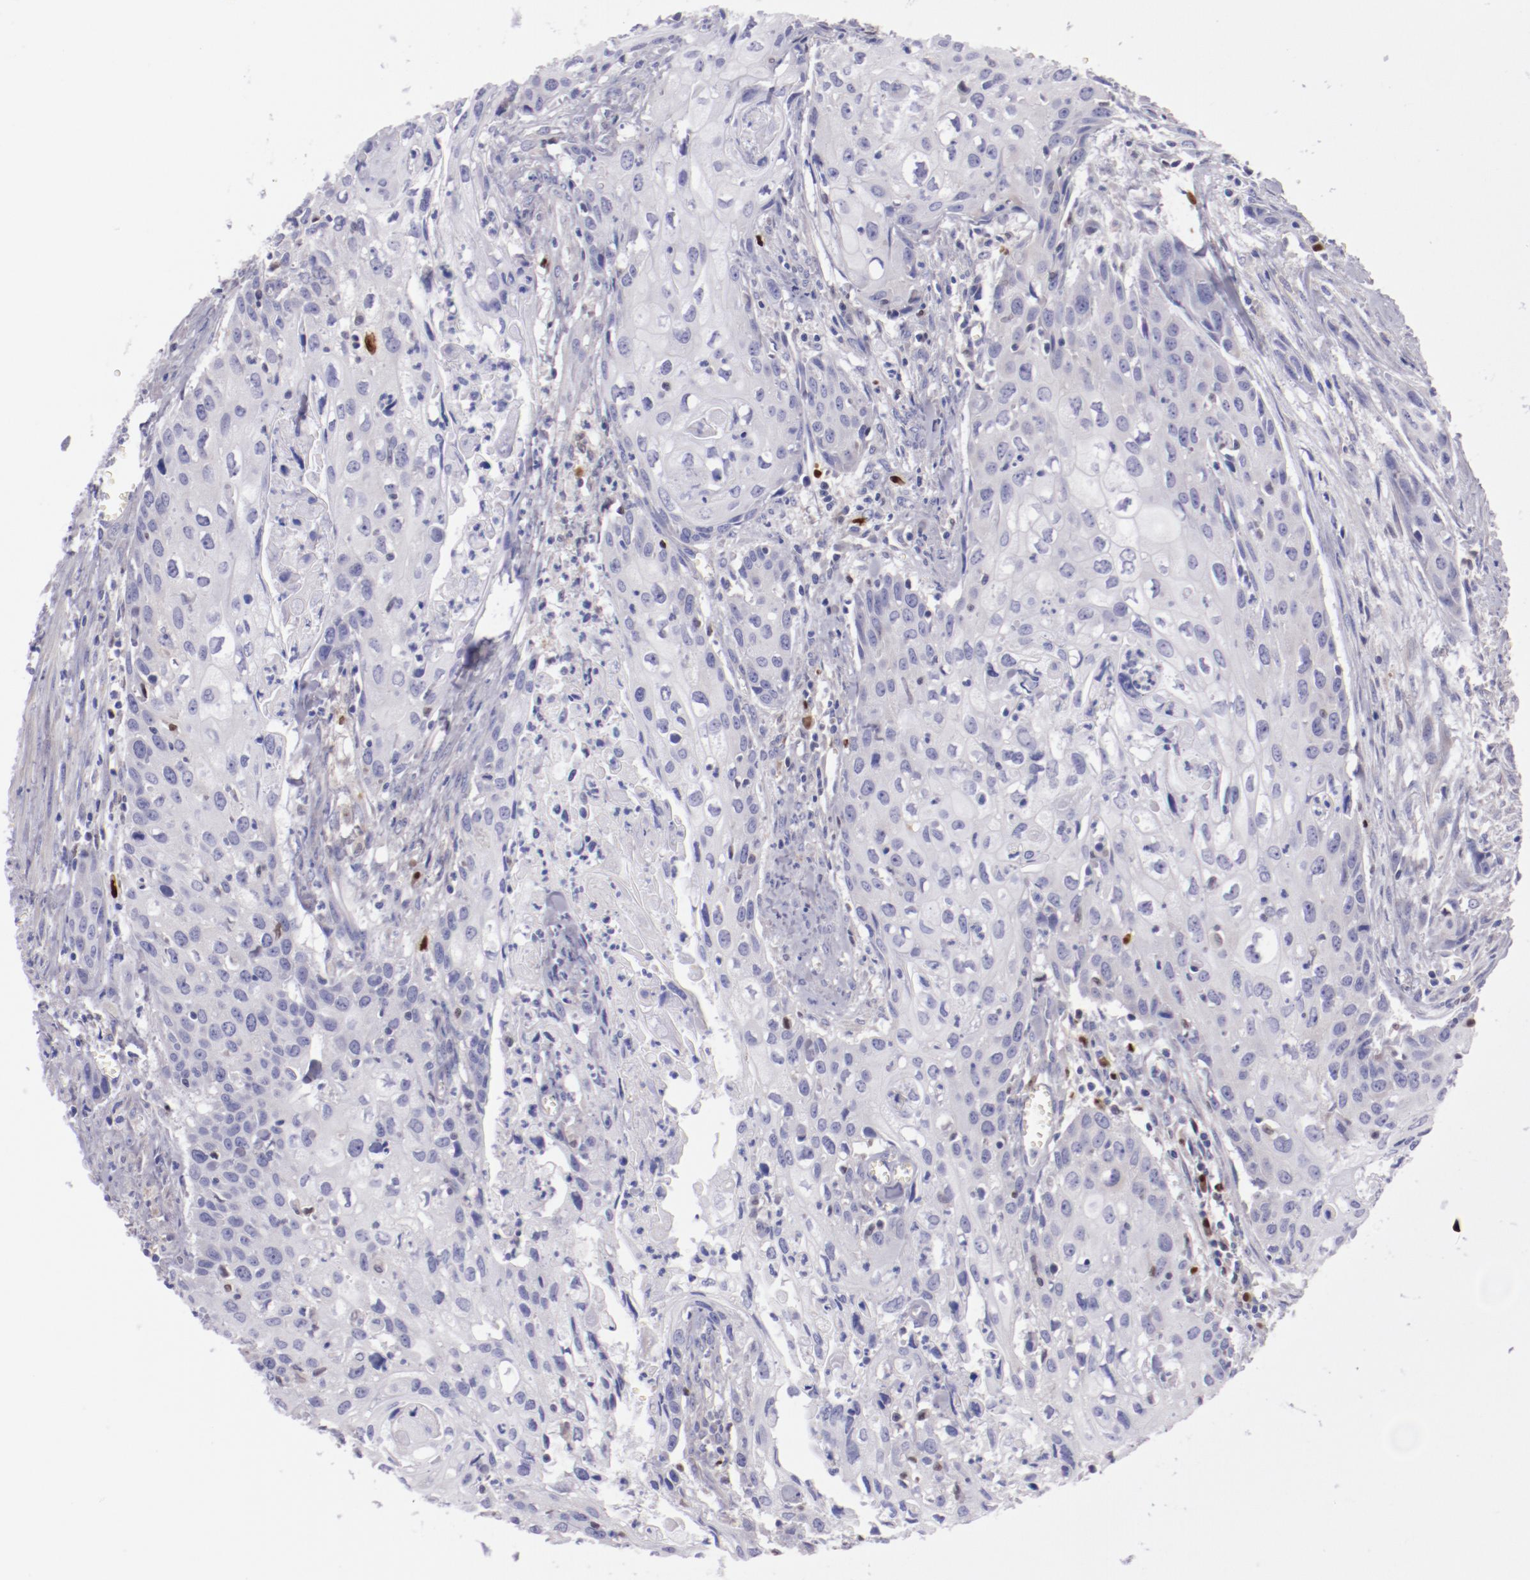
{"staining": {"intensity": "negative", "quantity": "none", "location": "none"}, "tissue": "urothelial cancer", "cell_type": "Tumor cells", "image_type": "cancer", "snomed": [{"axis": "morphology", "description": "Urothelial carcinoma, High grade"}, {"axis": "topography", "description": "Urinary bladder"}], "caption": "High-grade urothelial carcinoma was stained to show a protein in brown. There is no significant positivity in tumor cells. (DAB (3,3'-diaminobenzidine) IHC with hematoxylin counter stain).", "gene": "IRF8", "patient": {"sex": "male", "age": 54}}